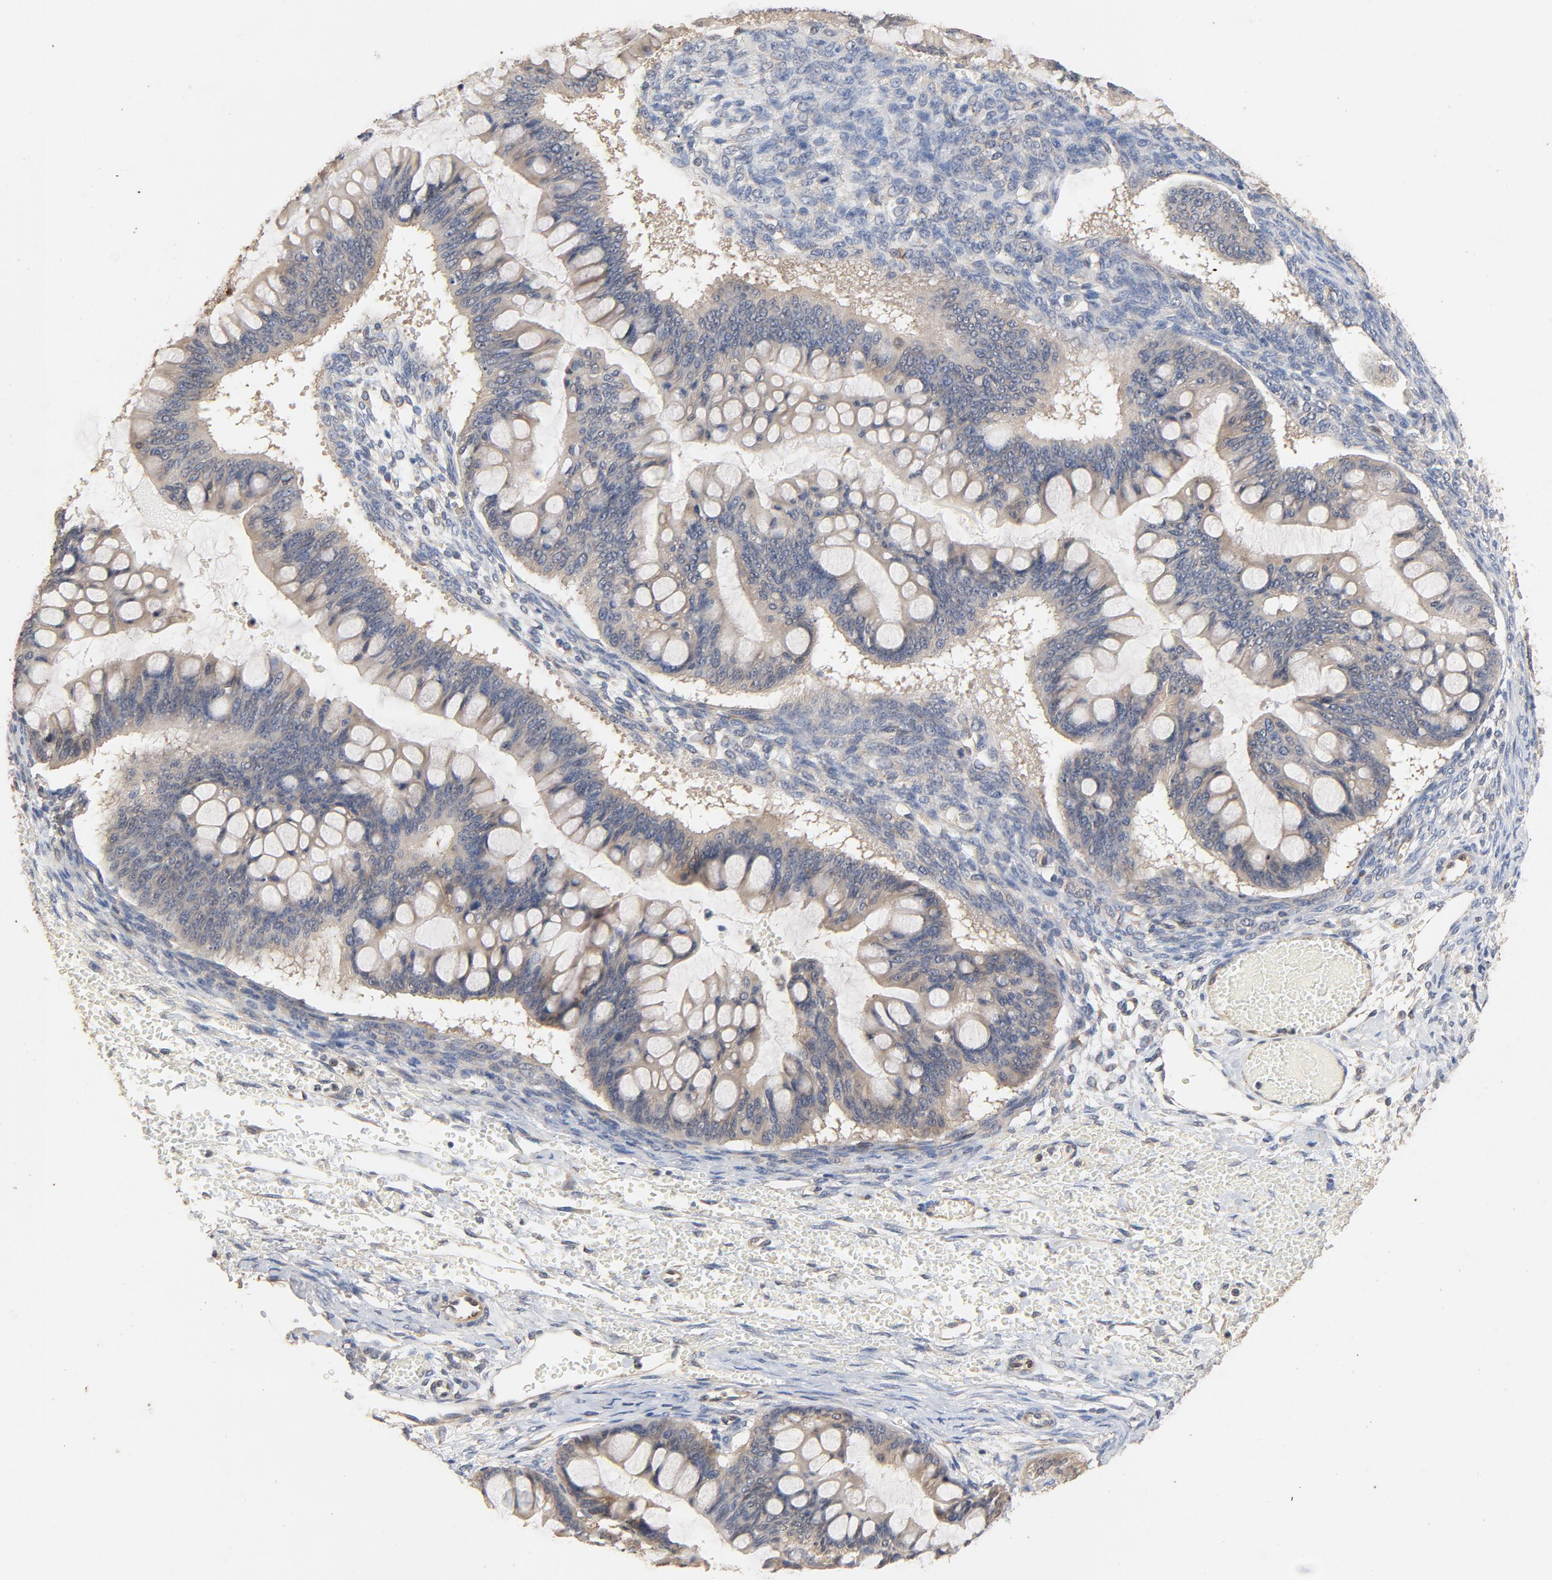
{"staining": {"intensity": "weak", "quantity": ">75%", "location": "cytoplasmic/membranous"}, "tissue": "ovarian cancer", "cell_type": "Tumor cells", "image_type": "cancer", "snomed": [{"axis": "morphology", "description": "Cystadenocarcinoma, mucinous, NOS"}, {"axis": "topography", "description": "Ovary"}], "caption": "A photomicrograph of ovarian cancer (mucinous cystadenocarcinoma) stained for a protein exhibits weak cytoplasmic/membranous brown staining in tumor cells. Nuclei are stained in blue.", "gene": "UBE2J1", "patient": {"sex": "female", "age": 73}}